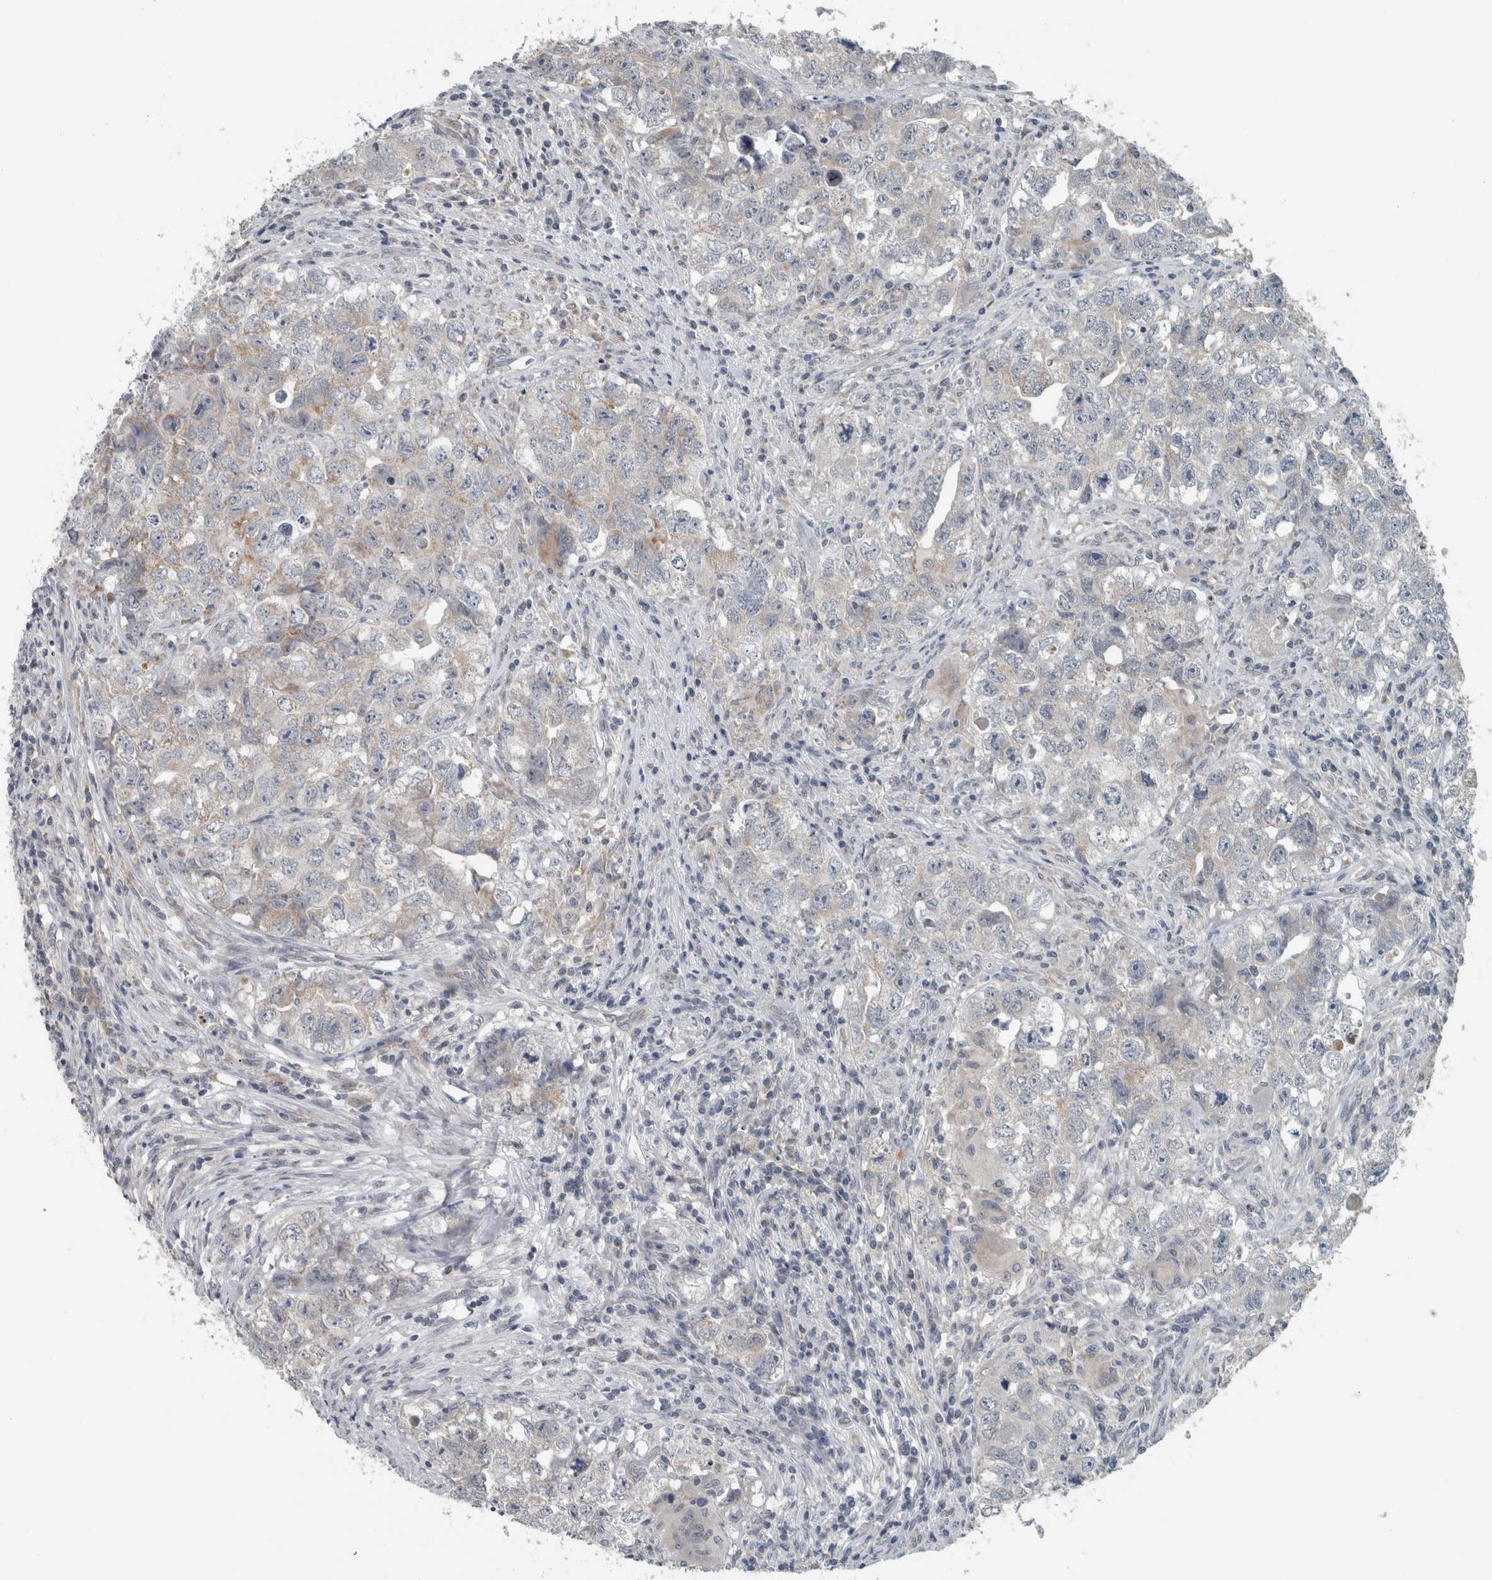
{"staining": {"intensity": "moderate", "quantity": "<25%", "location": "cytoplasmic/membranous"}, "tissue": "testis cancer", "cell_type": "Tumor cells", "image_type": "cancer", "snomed": [{"axis": "morphology", "description": "Seminoma, NOS"}, {"axis": "morphology", "description": "Carcinoma, Embryonal, NOS"}, {"axis": "topography", "description": "Testis"}], "caption": "High-power microscopy captured an immunohistochemistry (IHC) image of testis cancer, revealing moderate cytoplasmic/membranous positivity in approximately <25% of tumor cells. The staining is performed using DAB (3,3'-diaminobenzidine) brown chromogen to label protein expression. The nuclei are counter-stained blue using hematoxylin.", "gene": "ACSF2", "patient": {"sex": "male", "age": 43}}